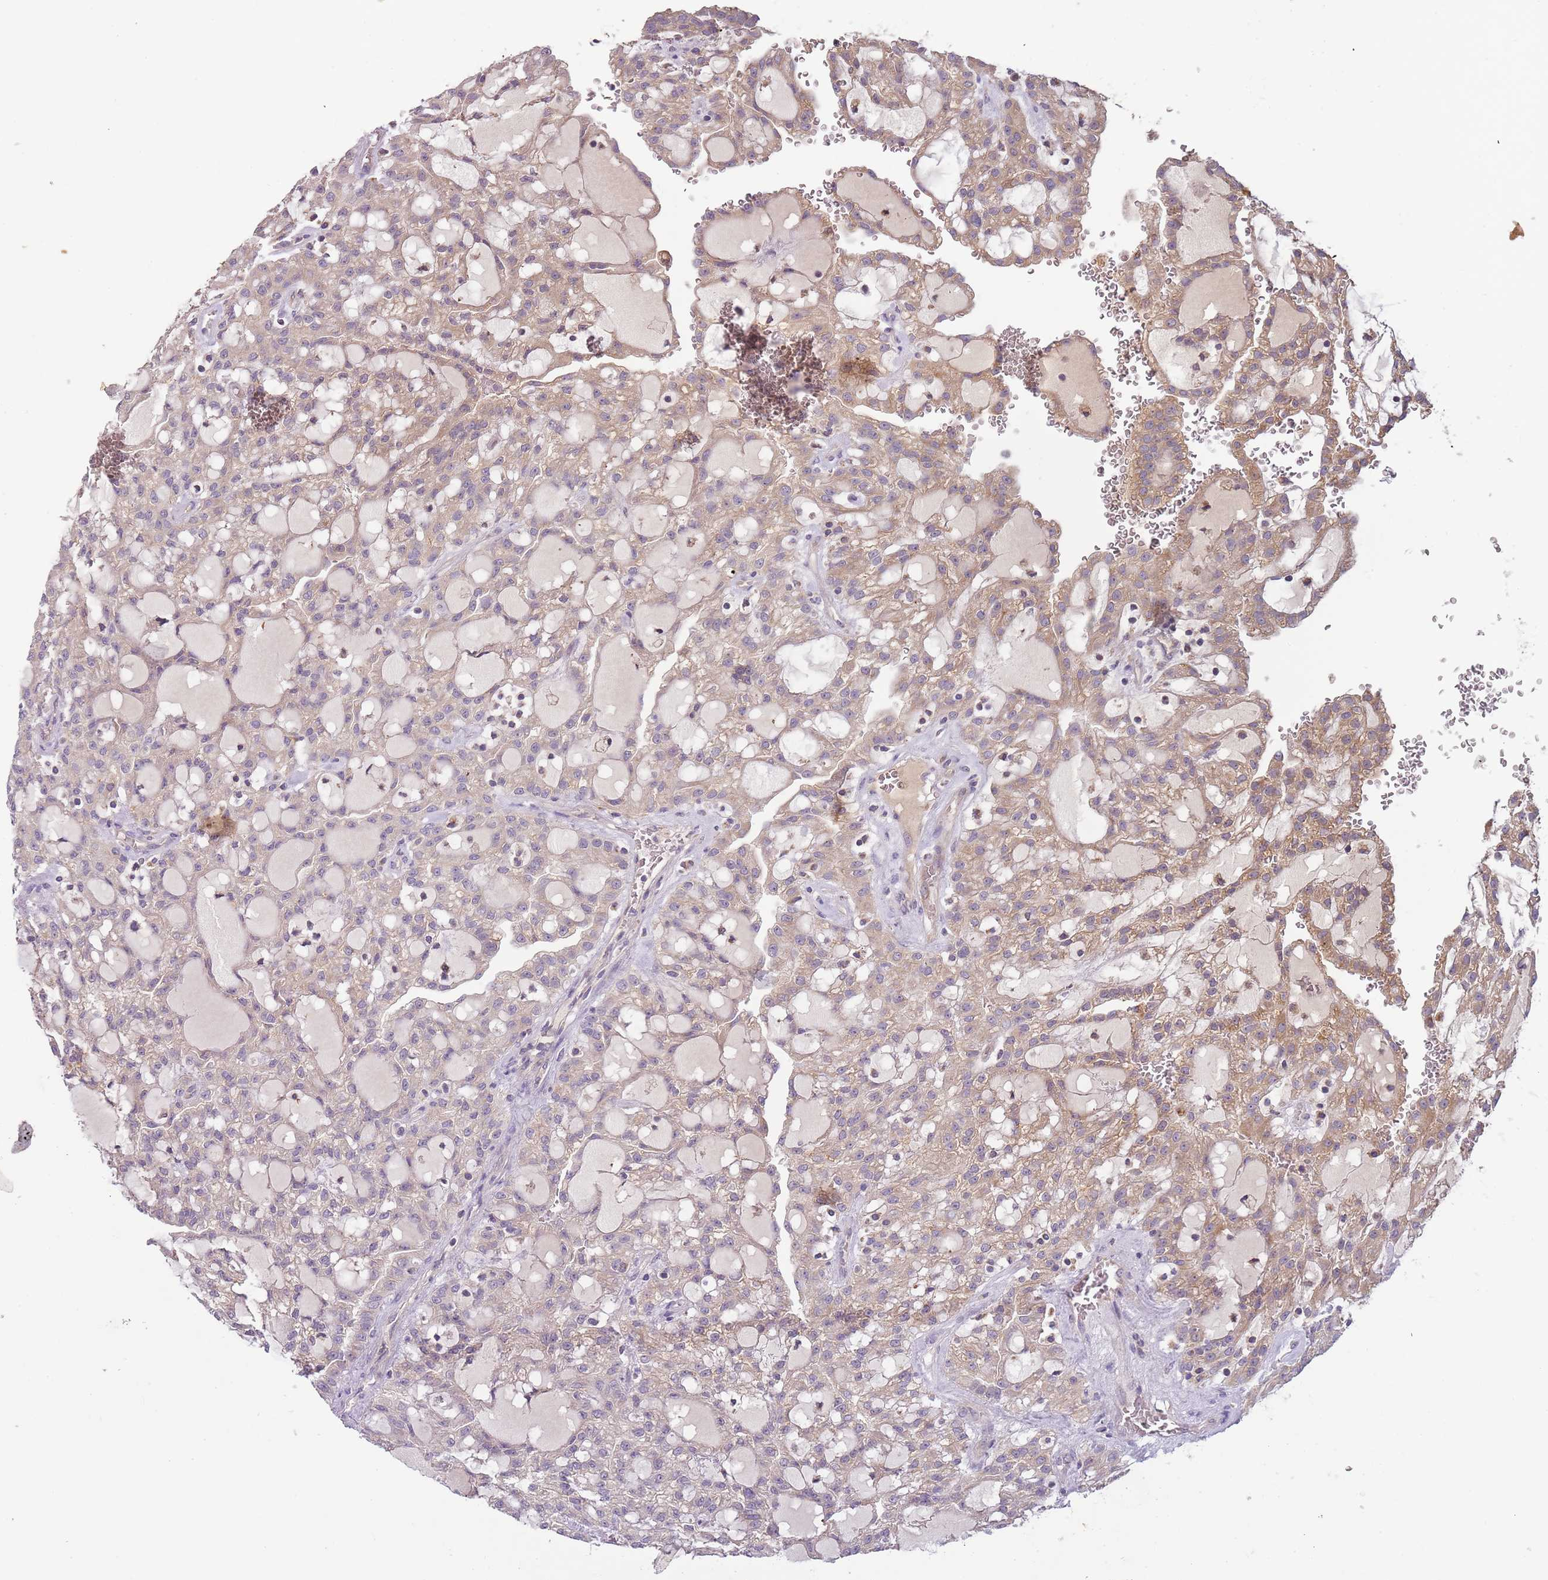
{"staining": {"intensity": "moderate", "quantity": "25%-75%", "location": "cytoplasmic/membranous"}, "tissue": "renal cancer", "cell_type": "Tumor cells", "image_type": "cancer", "snomed": [{"axis": "morphology", "description": "Adenocarcinoma, NOS"}, {"axis": "topography", "description": "Kidney"}], "caption": "A high-resolution histopathology image shows IHC staining of adenocarcinoma (renal), which reveals moderate cytoplasmic/membranous positivity in approximately 25%-75% of tumor cells.", "gene": "FECH", "patient": {"sex": "male", "age": 63}}